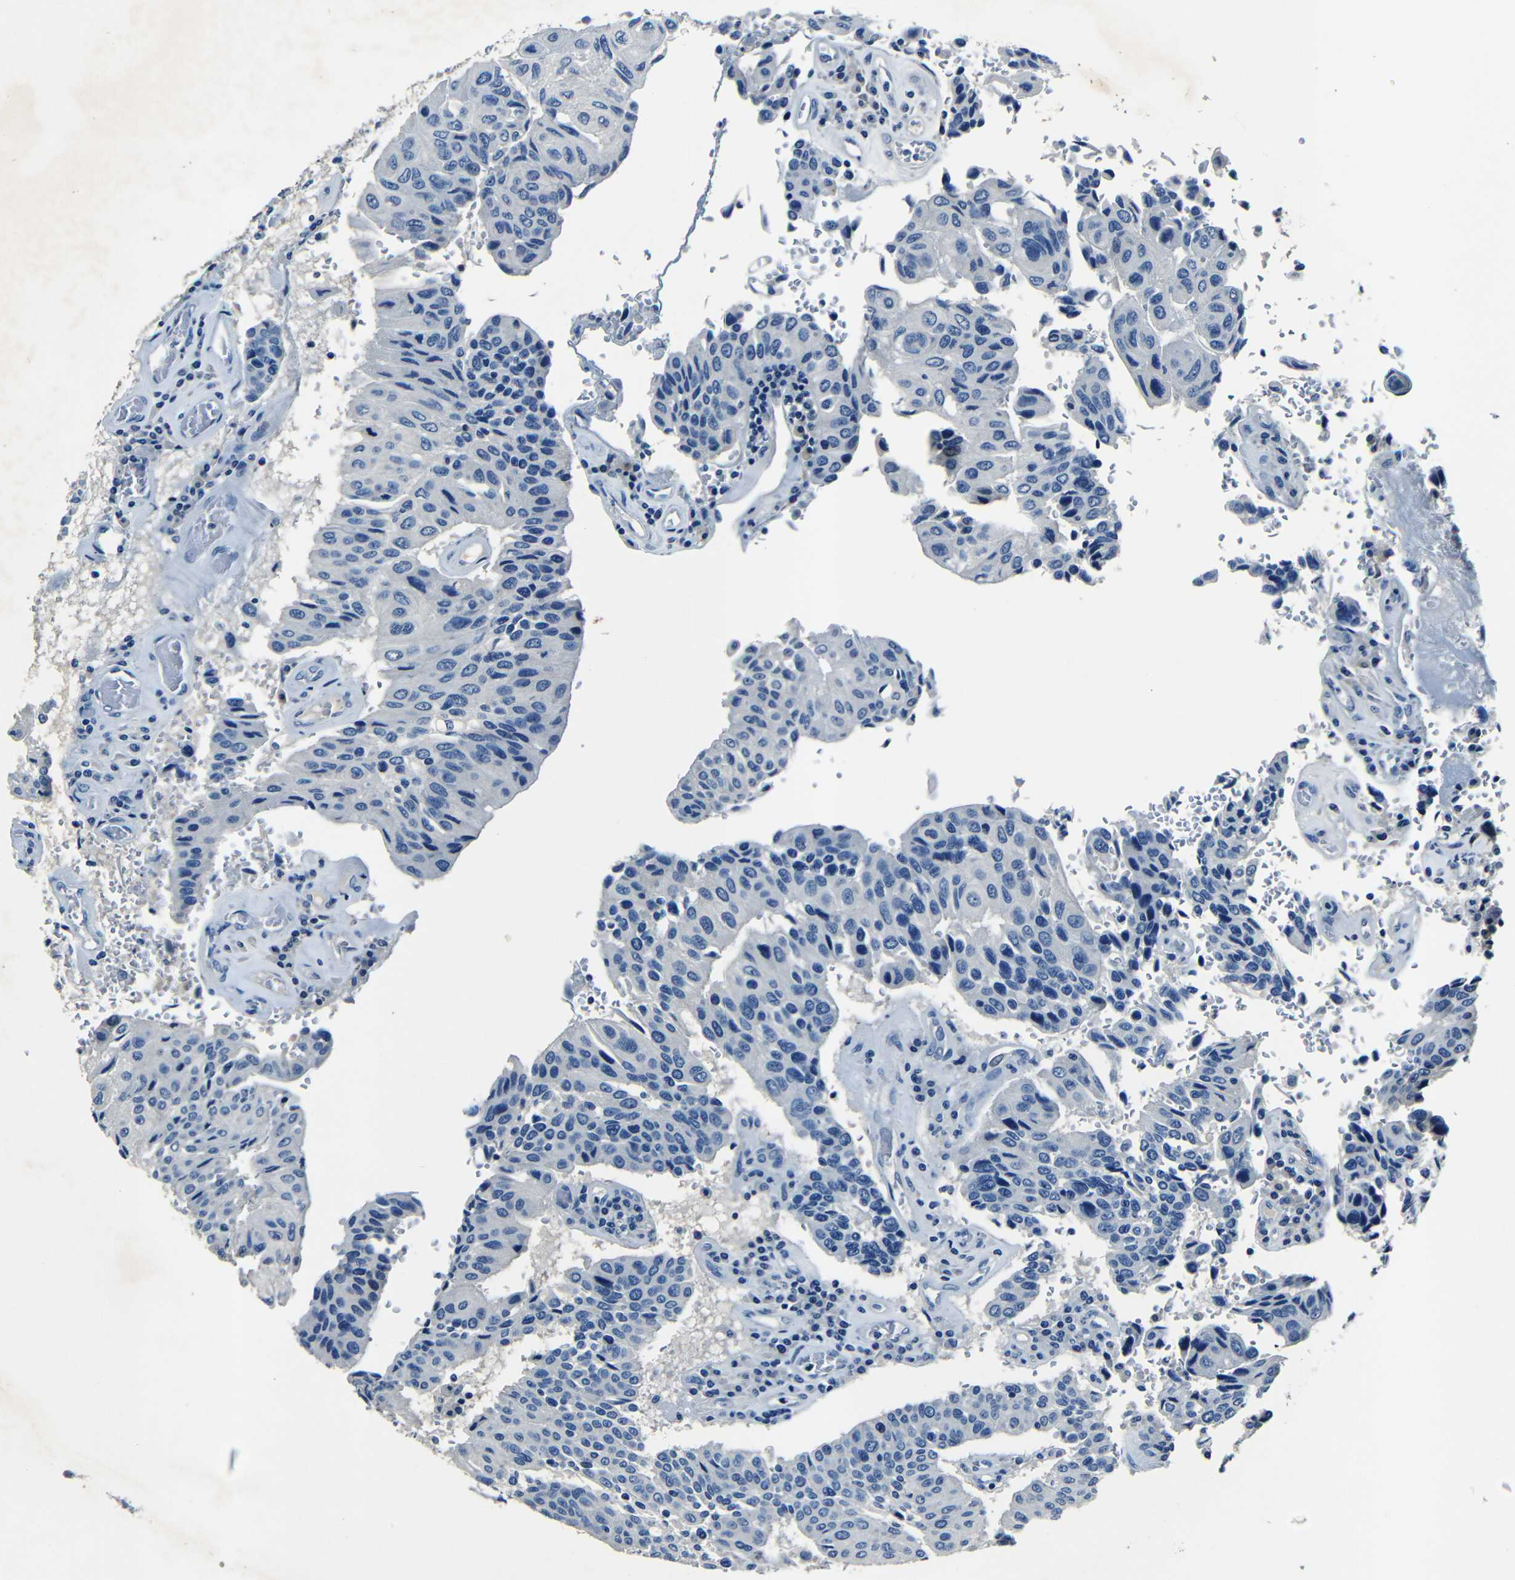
{"staining": {"intensity": "negative", "quantity": "none", "location": "none"}, "tissue": "urothelial cancer", "cell_type": "Tumor cells", "image_type": "cancer", "snomed": [{"axis": "morphology", "description": "Urothelial carcinoma, High grade"}, {"axis": "topography", "description": "Urinary bladder"}], "caption": "Tumor cells are negative for protein expression in human urothelial cancer. The staining is performed using DAB (3,3'-diaminobenzidine) brown chromogen with nuclei counter-stained in using hematoxylin.", "gene": "NCMAP", "patient": {"sex": "male", "age": 66}}